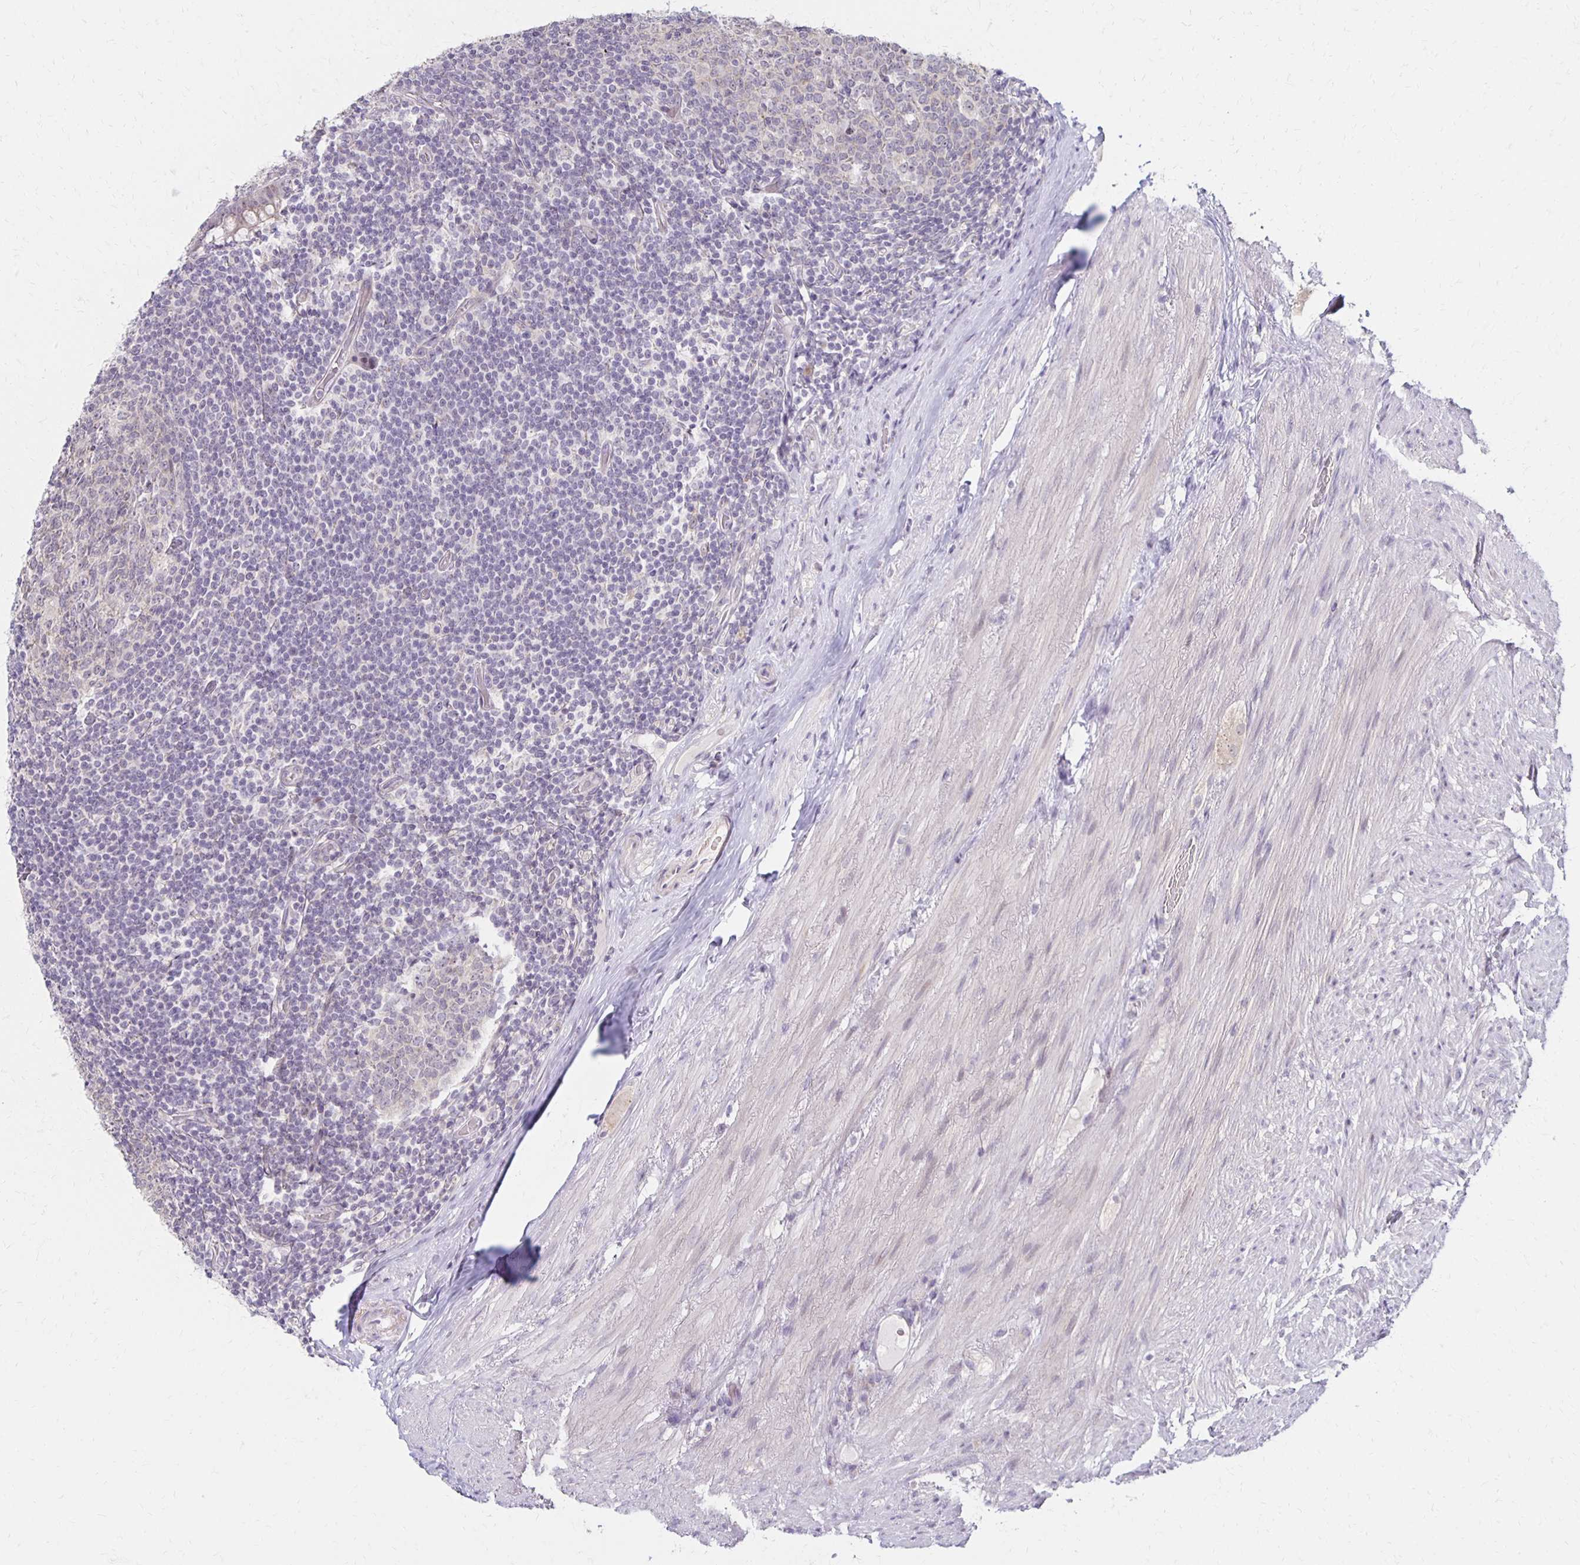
{"staining": {"intensity": "weak", "quantity": "<25%", "location": "cytoplasmic/membranous"}, "tissue": "appendix", "cell_type": "Glandular cells", "image_type": "normal", "snomed": [{"axis": "morphology", "description": "Normal tissue, NOS"}, {"axis": "topography", "description": "Appendix"}], "caption": "A histopathology image of appendix stained for a protein reveals no brown staining in glandular cells. Nuclei are stained in blue.", "gene": "DAGLA", "patient": {"sex": "male", "age": 71}}